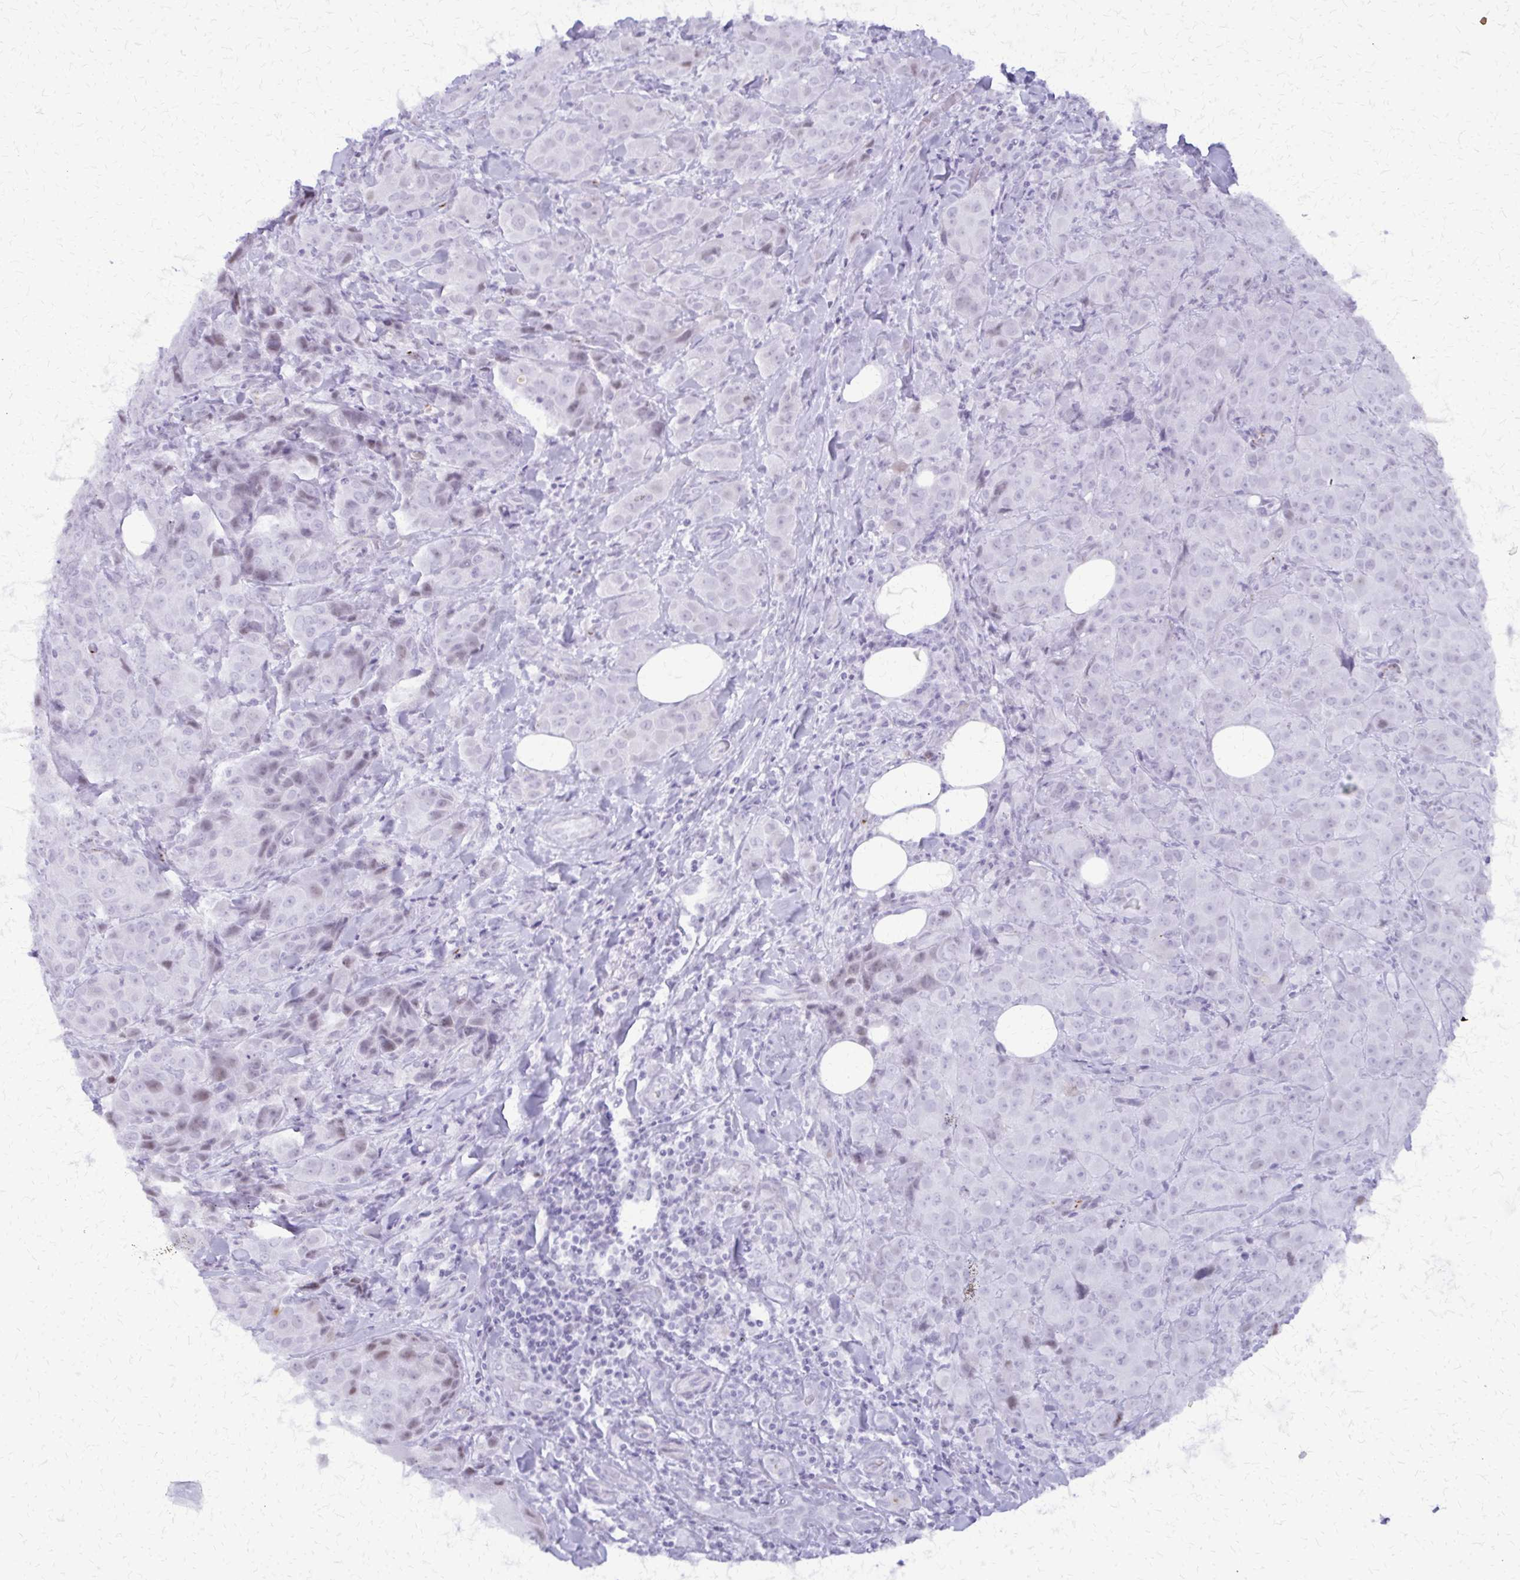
{"staining": {"intensity": "weak", "quantity": "<25%", "location": "nuclear"}, "tissue": "breast cancer", "cell_type": "Tumor cells", "image_type": "cancer", "snomed": [{"axis": "morphology", "description": "Normal tissue, NOS"}, {"axis": "morphology", "description": "Duct carcinoma"}, {"axis": "topography", "description": "Breast"}], "caption": "Immunohistochemical staining of intraductal carcinoma (breast) demonstrates no significant positivity in tumor cells.", "gene": "FAM162B", "patient": {"sex": "female", "age": 43}}